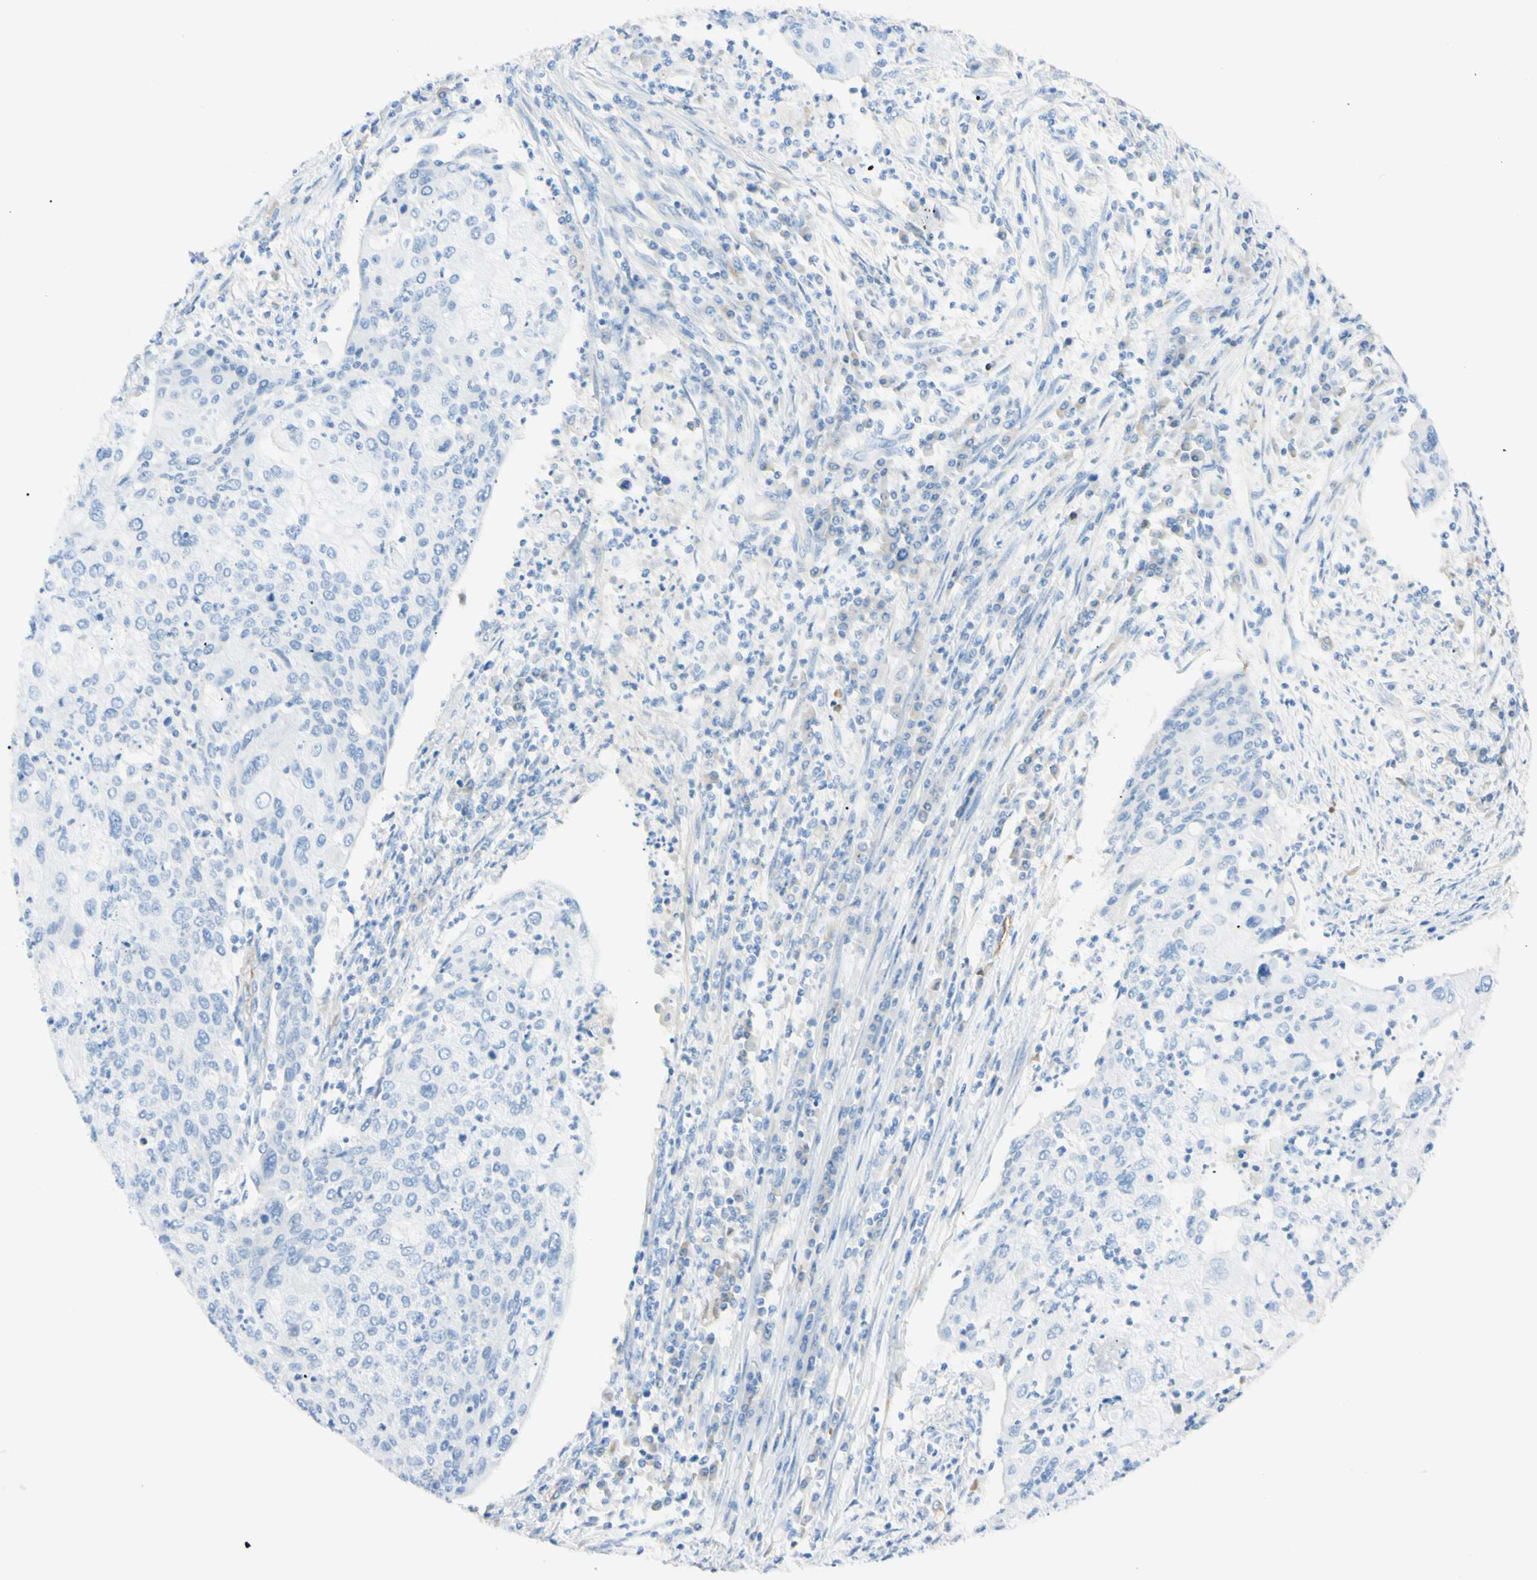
{"staining": {"intensity": "negative", "quantity": "none", "location": "none"}, "tissue": "cervical cancer", "cell_type": "Tumor cells", "image_type": "cancer", "snomed": [{"axis": "morphology", "description": "Squamous cell carcinoma, NOS"}, {"axis": "topography", "description": "Cervix"}], "caption": "A histopathology image of human cervical cancer (squamous cell carcinoma) is negative for staining in tumor cells.", "gene": "FOLH1", "patient": {"sex": "female", "age": 40}}